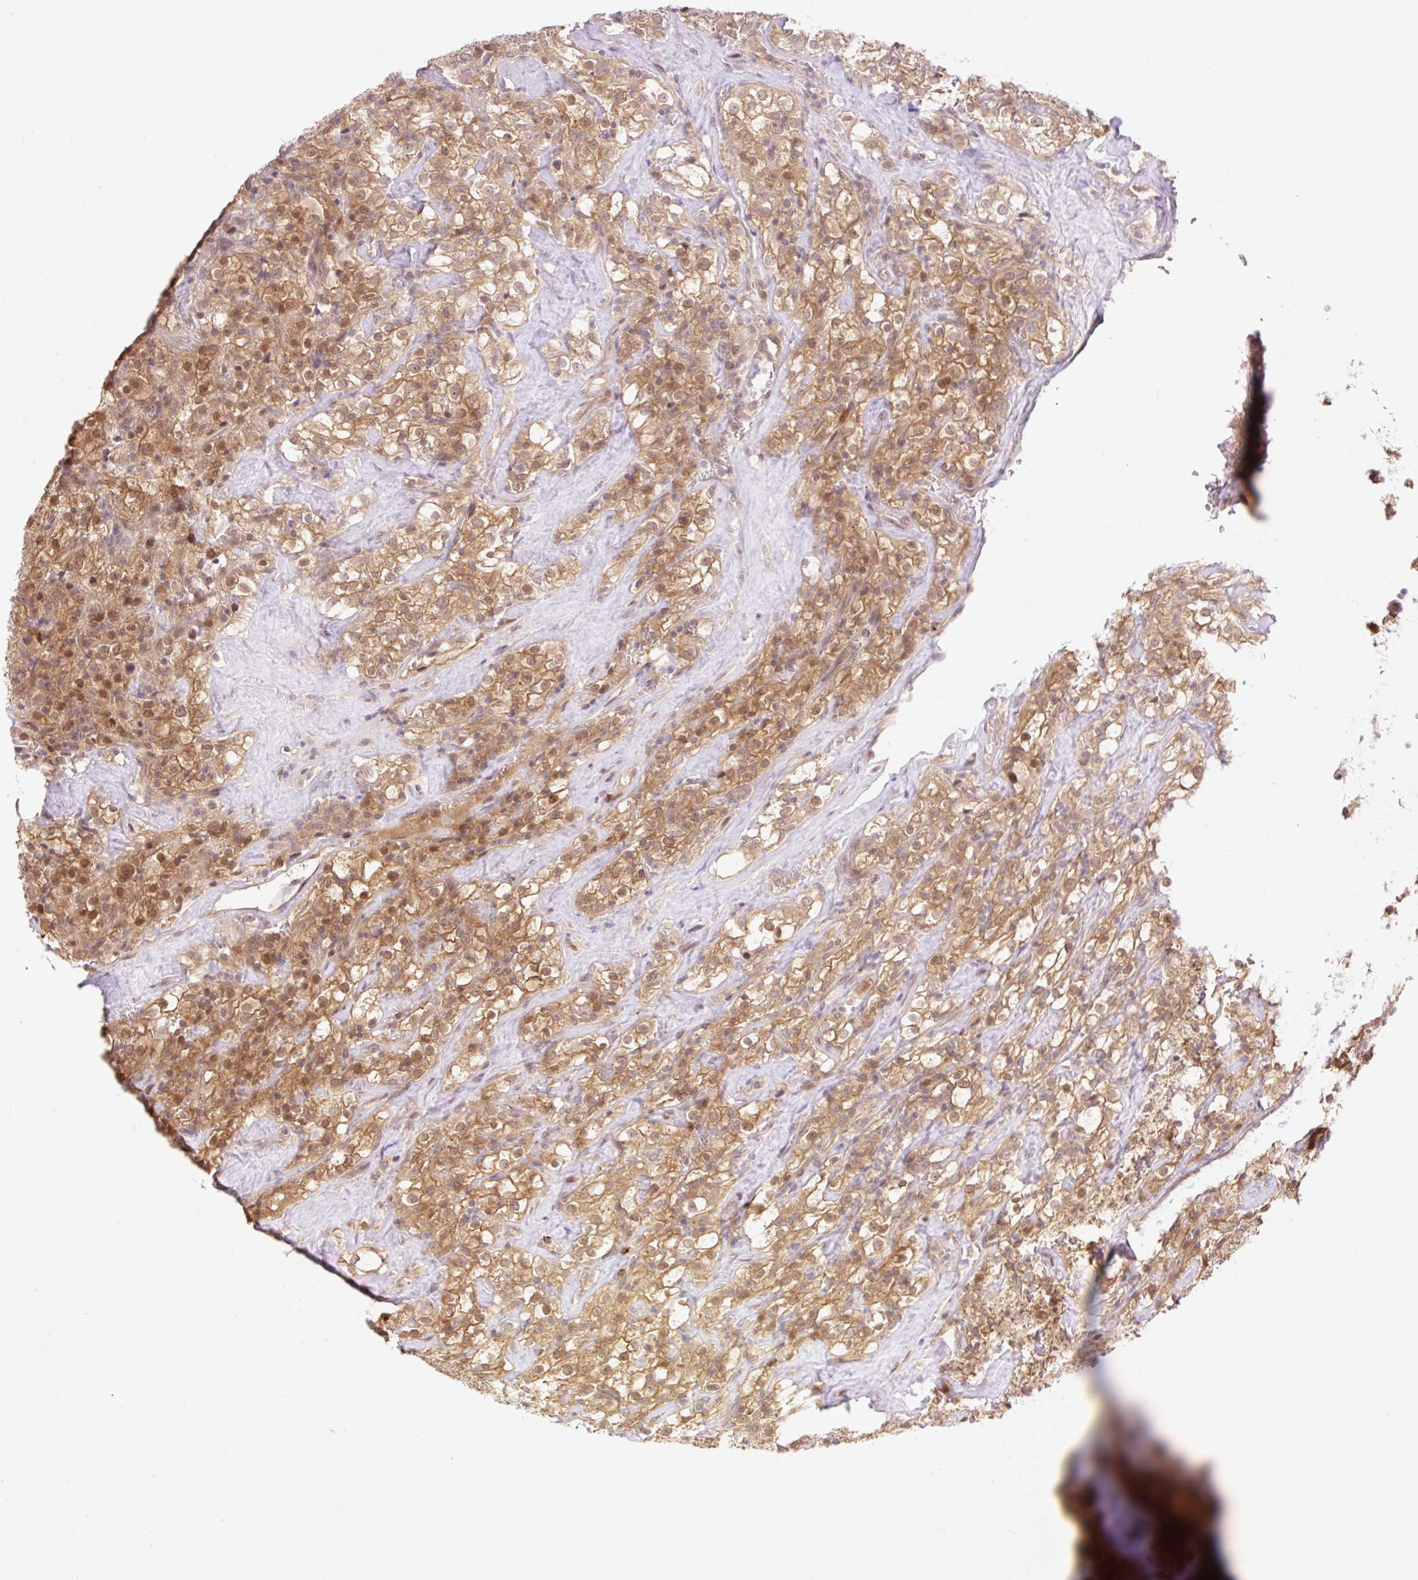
{"staining": {"intensity": "moderate", "quantity": ">75%", "location": "cytoplasmic/membranous,nuclear"}, "tissue": "renal cancer", "cell_type": "Tumor cells", "image_type": "cancer", "snomed": [{"axis": "morphology", "description": "Adenocarcinoma, NOS"}, {"axis": "topography", "description": "Kidney"}], "caption": "Immunohistochemistry of adenocarcinoma (renal) shows medium levels of moderate cytoplasmic/membranous and nuclear expression in about >75% of tumor cells. Ihc stains the protein in brown and the nuclei are stained blue.", "gene": "VPS25", "patient": {"sex": "female", "age": 74}}